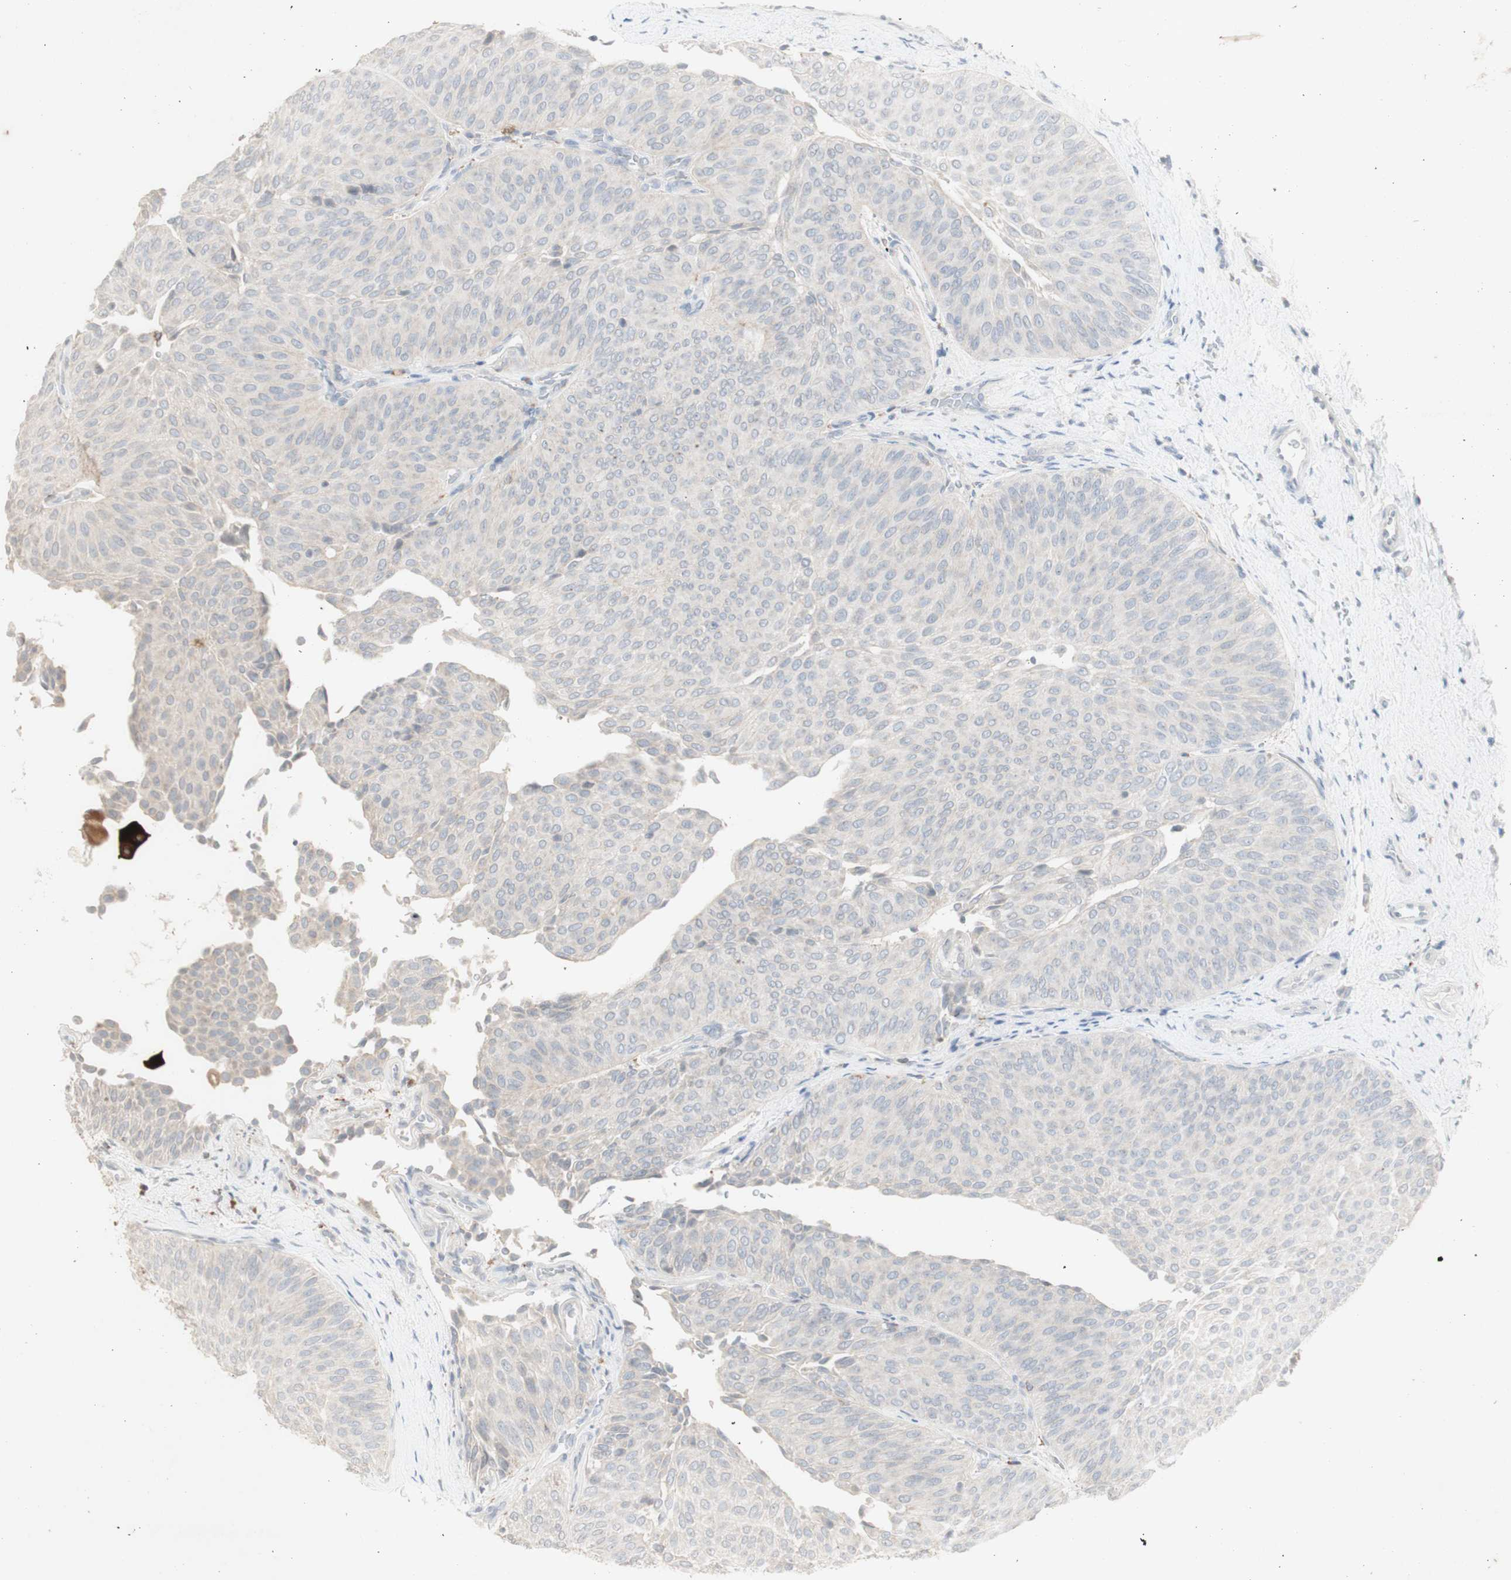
{"staining": {"intensity": "negative", "quantity": "none", "location": "none"}, "tissue": "urothelial cancer", "cell_type": "Tumor cells", "image_type": "cancer", "snomed": [{"axis": "morphology", "description": "Urothelial carcinoma, Low grade"}, {"axis": "topography", "description": "Urinary bladder"}], "caption": "Protein analysis of urothelial carcinoma (low-grade) exhibits no significant expression in tumor cells. The staining is performed using DAB brown chromogen with nuclei counter-stained in using hematoxylin.", "gene": "ATP6V1B1", "patient": {"sex": "female", "age": 60}}